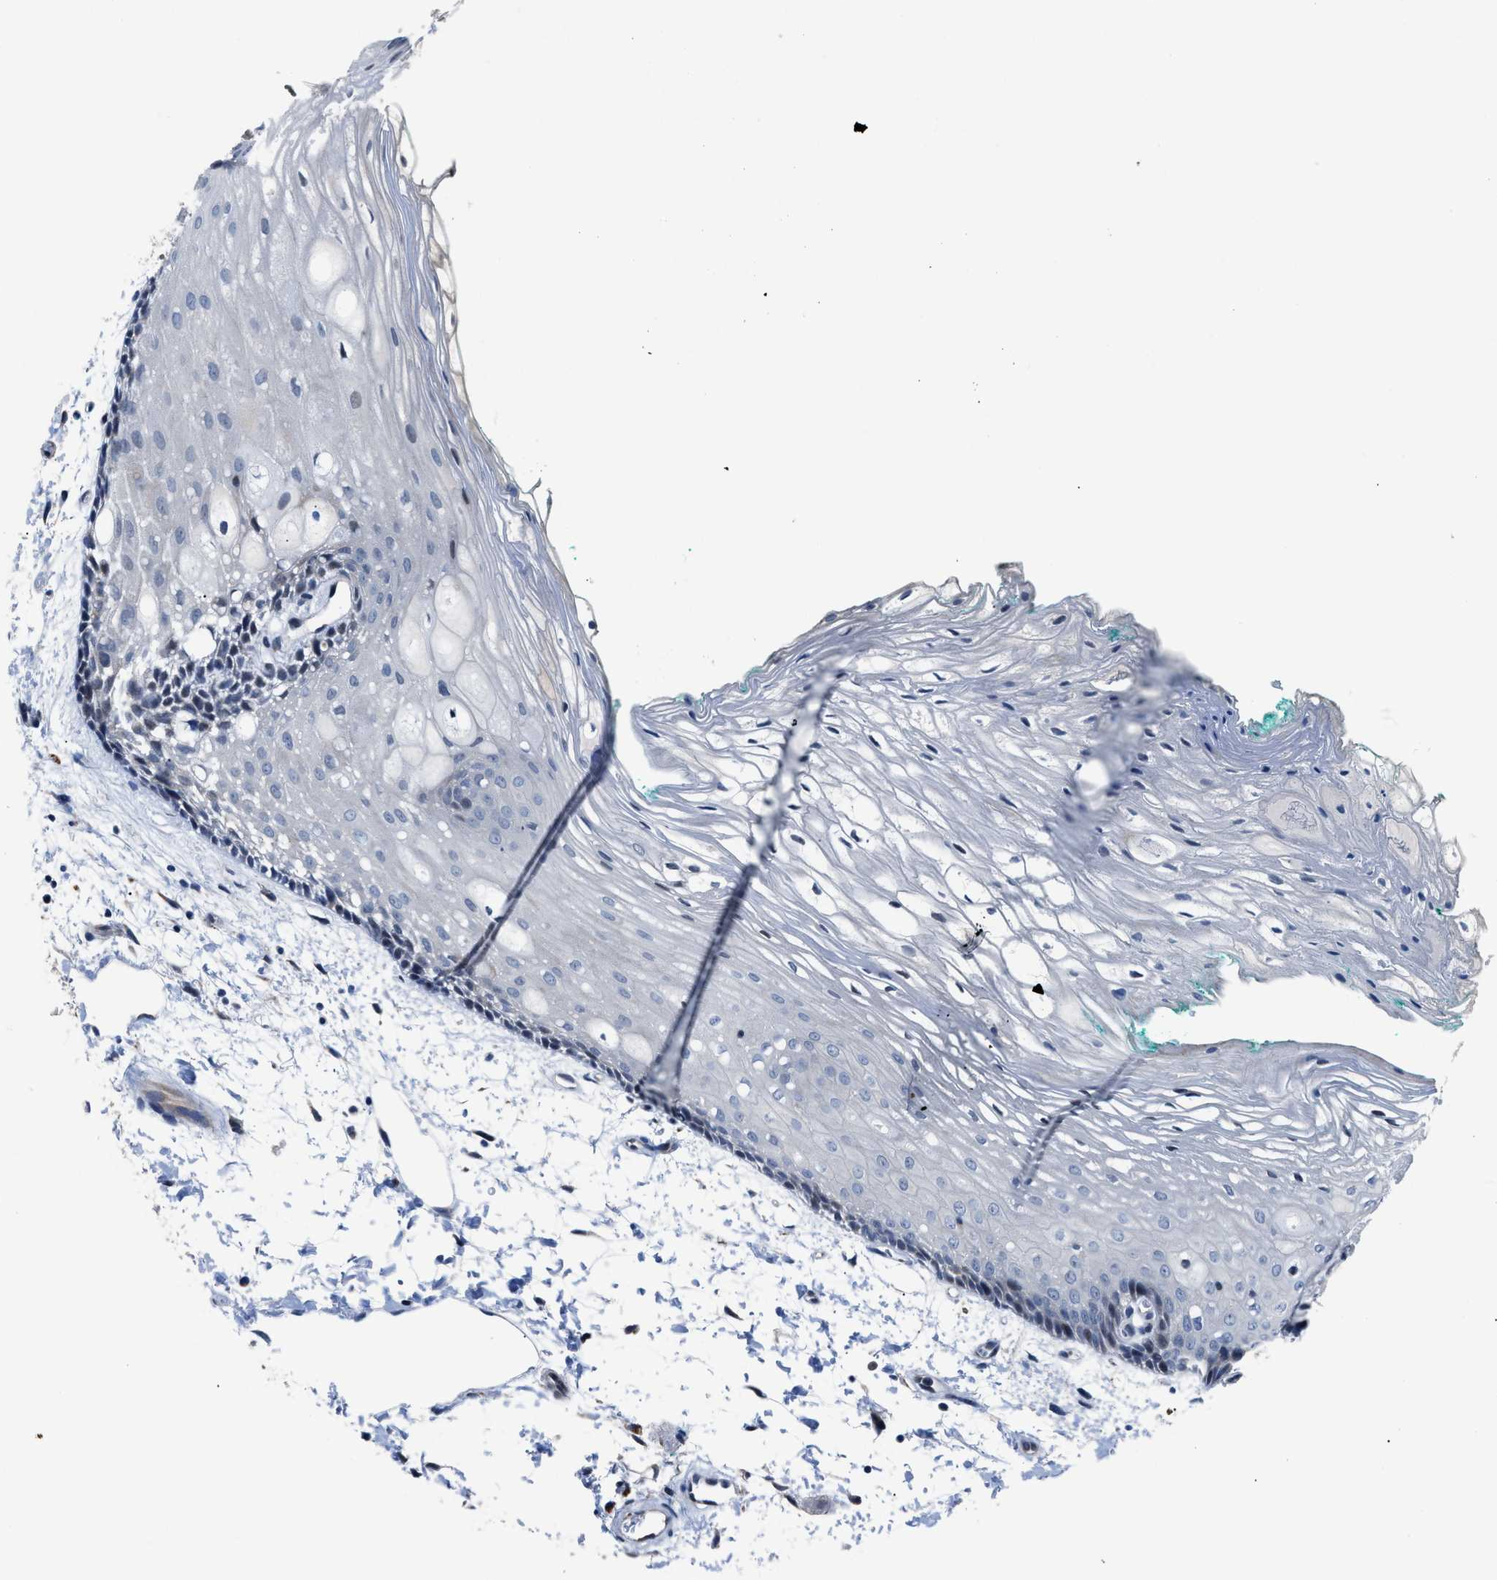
{"staining": {"intensity": "moderate", "quantity": "<25%", "location": "cytoplasmic/membranous"}, "tissue": "oral mucosa", "cell_type": "Squamous epithelial cells", "image_type": "normal", "snomed": [{"axis": "morphology", "description": "Normal tissue, NOS"}, {"axis": "topography", "description": "Skeletal muscle"}, {"axis": "topography", "description": "Oral tissue"}, {"axis": "topography", "description": "Peripheral nerve tissue"}], "caption": "Oral mucosa stained with DAB (3,3'-diaminobenzidine) immunohistochemistry (IHC) demonstrates low levels of moderate cytoplasmic/membranous expression in approximately <25% of squamous epithelial cells.", "gene": "UAP1", "patient": {"sex": "female", "age": 84}}